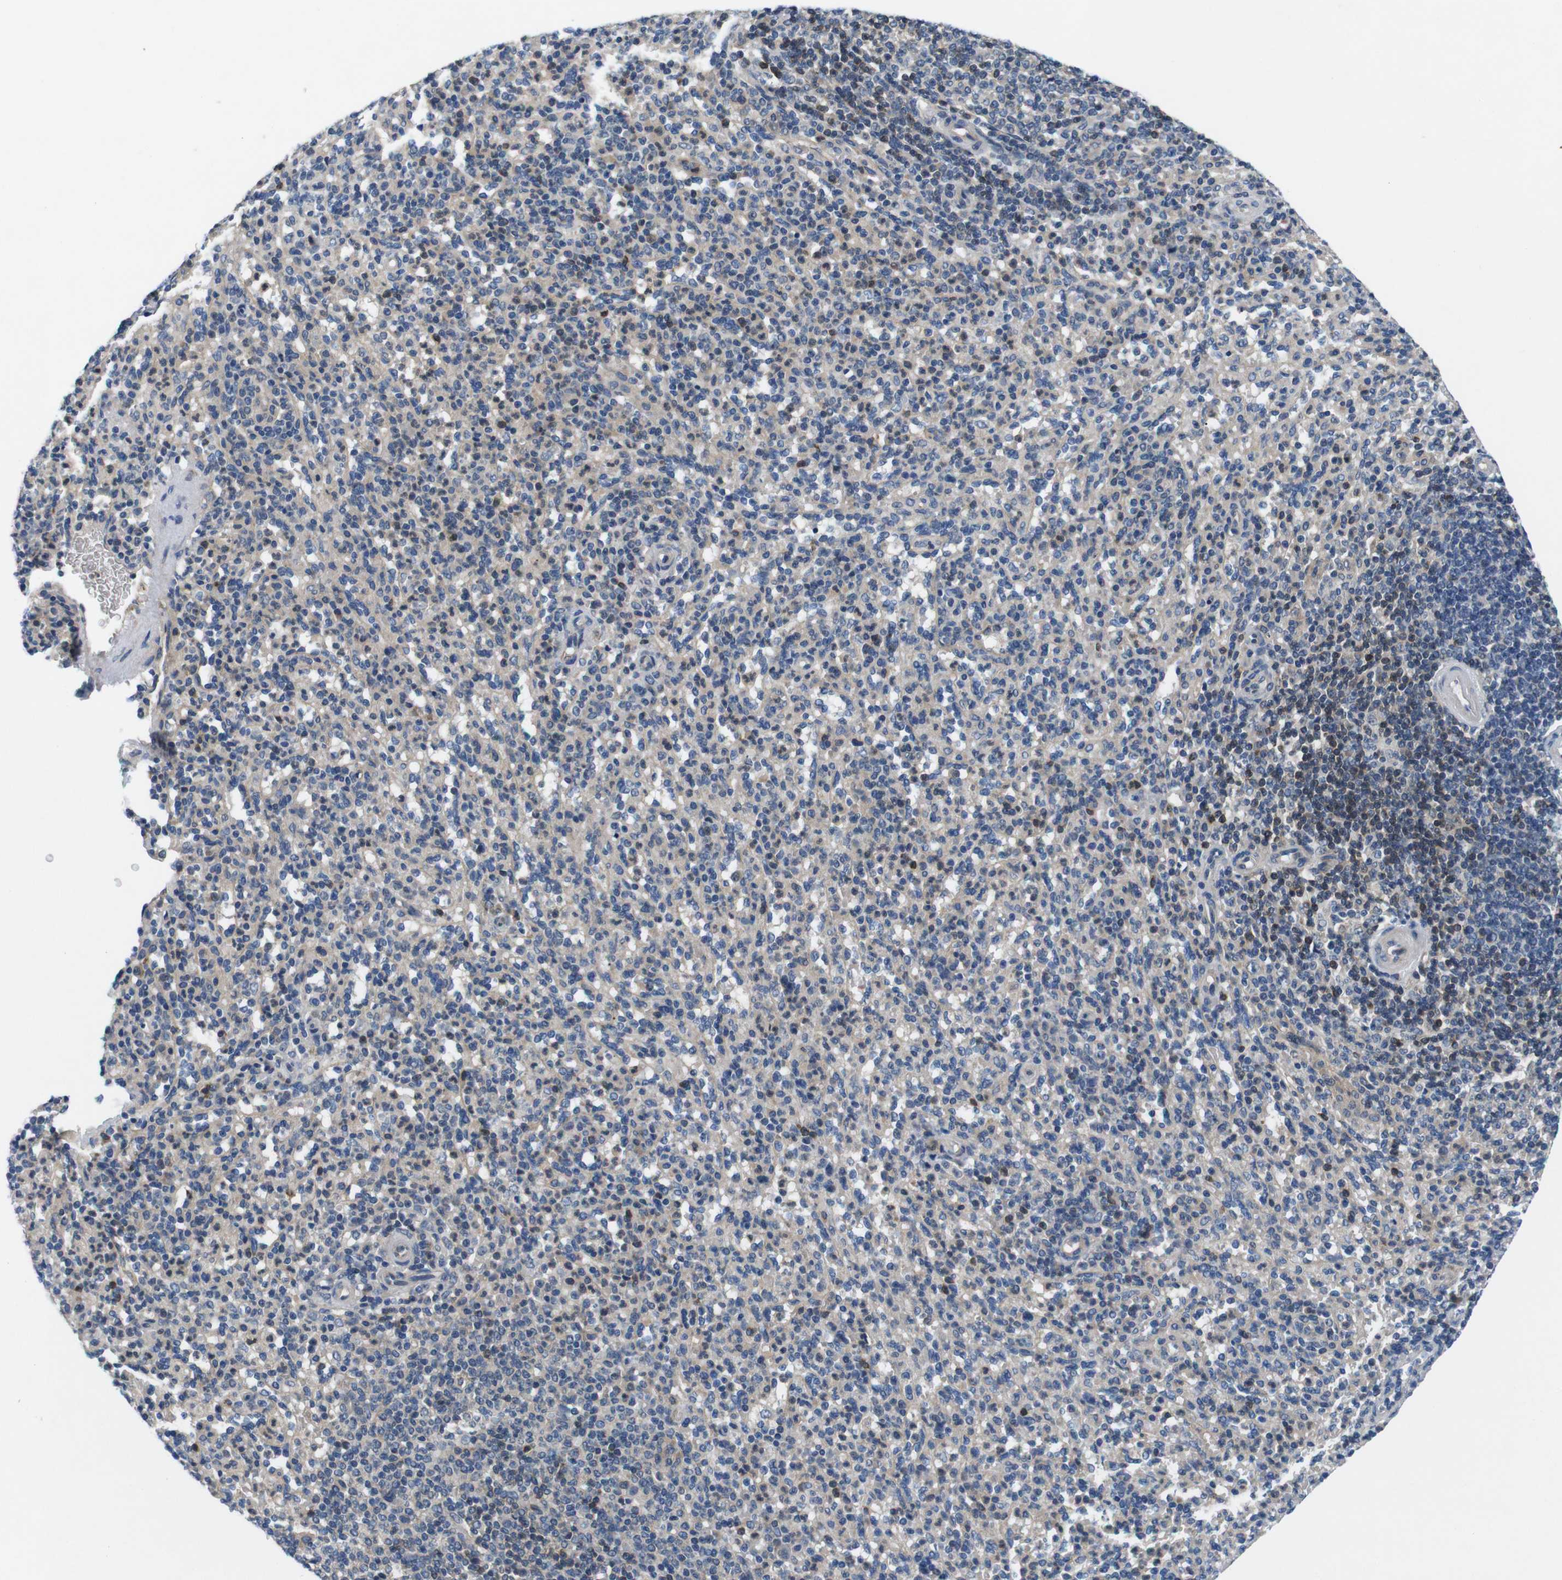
{"staining": {"intensity": "weak", "quantity": "<25%", "location": "cytoplasmic/membranous"}, "tissue": "spleen", "cell_type": "Cells in red pulp", "image_type": "normal", "snomed": [{"axis": "morphology", "description": "Normal tissue, NOS"}, {"axis": "topography", "description": "Spleen"}], "caption": "The immunohistochemistry histopathology image has no significant expression in cells in red pulp of spleen.", "gene": "JAK1", "patient": {"sex": "male", "age": 36}}